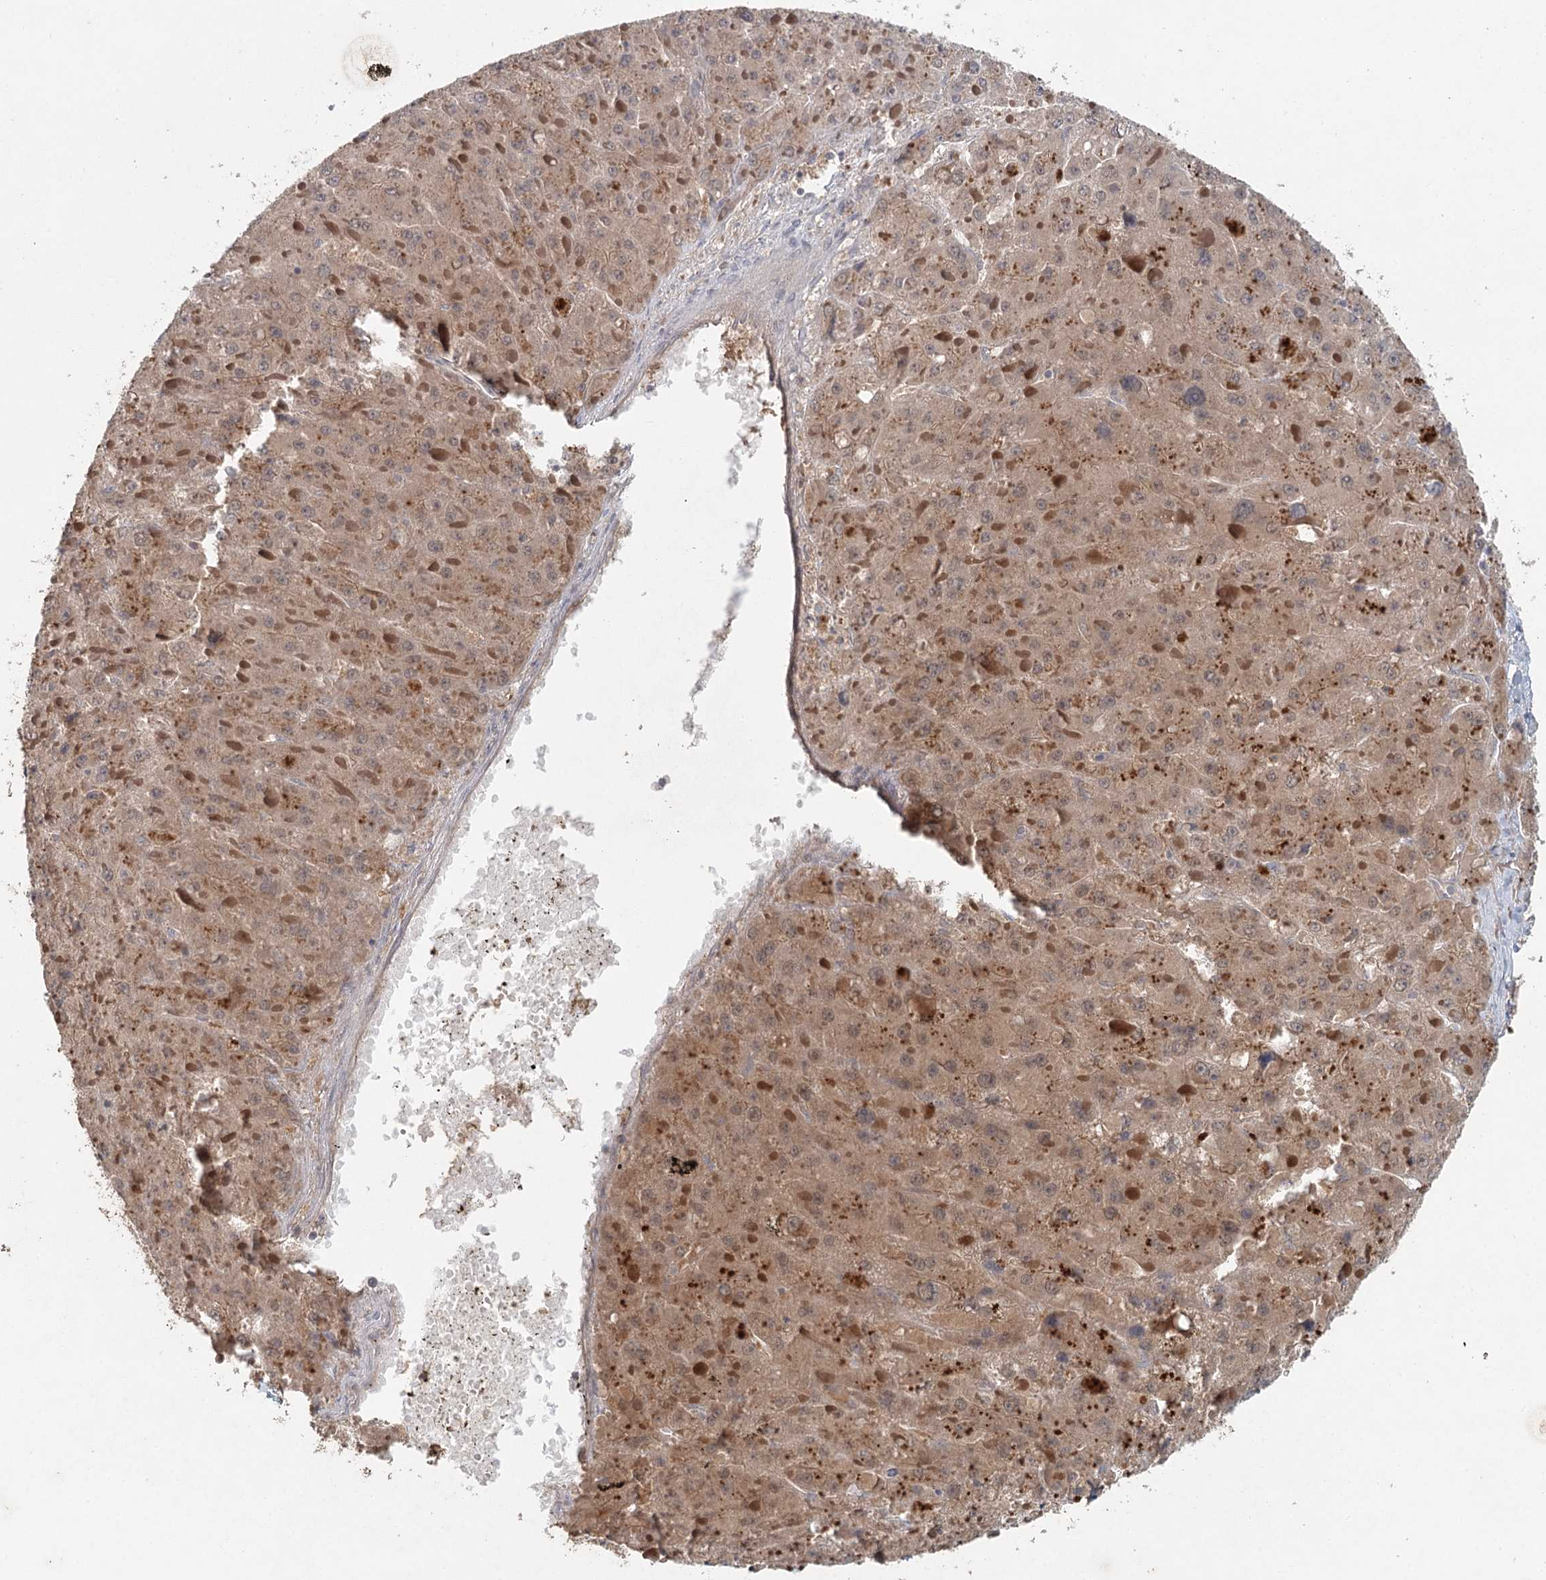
{"staining": {"intensity": "moderate", "quantity": ">75%", "location": "cytoplasmic/membranous,nuclear"}, "tissue": "liver cancer", "cell_type": "Tumor cells", "image_type": "cancer", "snomed": [{"axis": "morphology", "description": "Carcinoma, Hepatocellular, NOS"}, {"axis": "topography", "description": "Liver"}], "caption": "Immunohistochemistry histopathology image of neoplastic tissue: liver cancer stained using immunohistochemistry shows medium levels of moderate protein expression localized specifically in the cytoplasmic/membranous and nuclear of tumor cells, appearing as a cytoplasmic/membranous and nuclear brown color.", "gene": "ADK", "patient": {"sex": "female", "age": 73}}